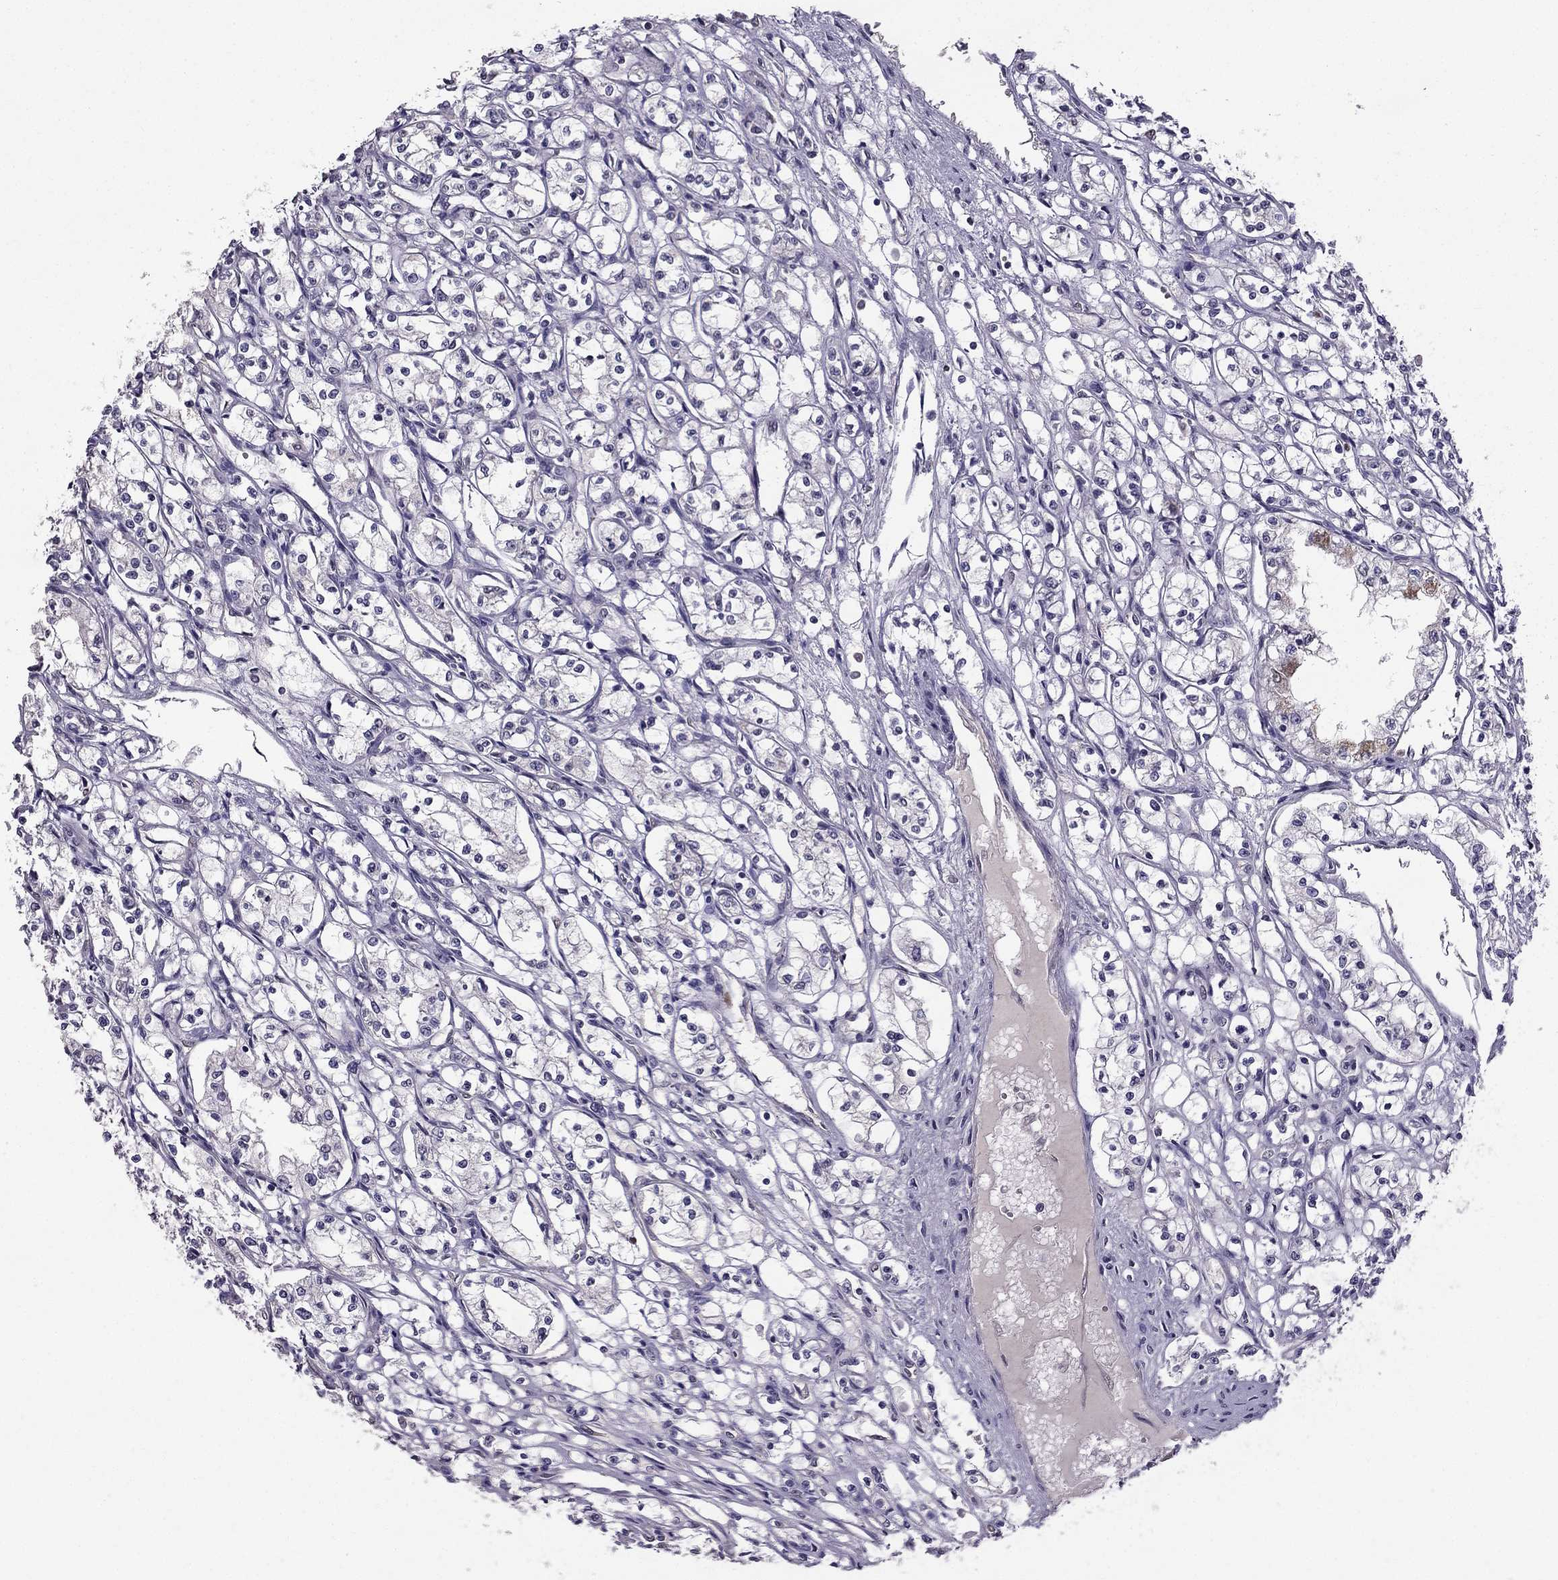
{"staining": {"intensity": "negative", "quantity": "none", "location": "none"}, "tissue": "renal cancer", "cell_type": "Tumor cells", "image_type": "cancer", "snomed": [{"axis": "morphology", "description": "Adenocarcinoma, NOS"}, {"axis": "topography", "description": "Kidney"}], "caption": "High magnification brightfield microscopy of renal cancer stained with DAB (brown) and counterstained with hematoxylin (blue): tumor cells show no significant positivity.", "gene": "SCG5", "patient": {"sex": "male", "age": 56}}